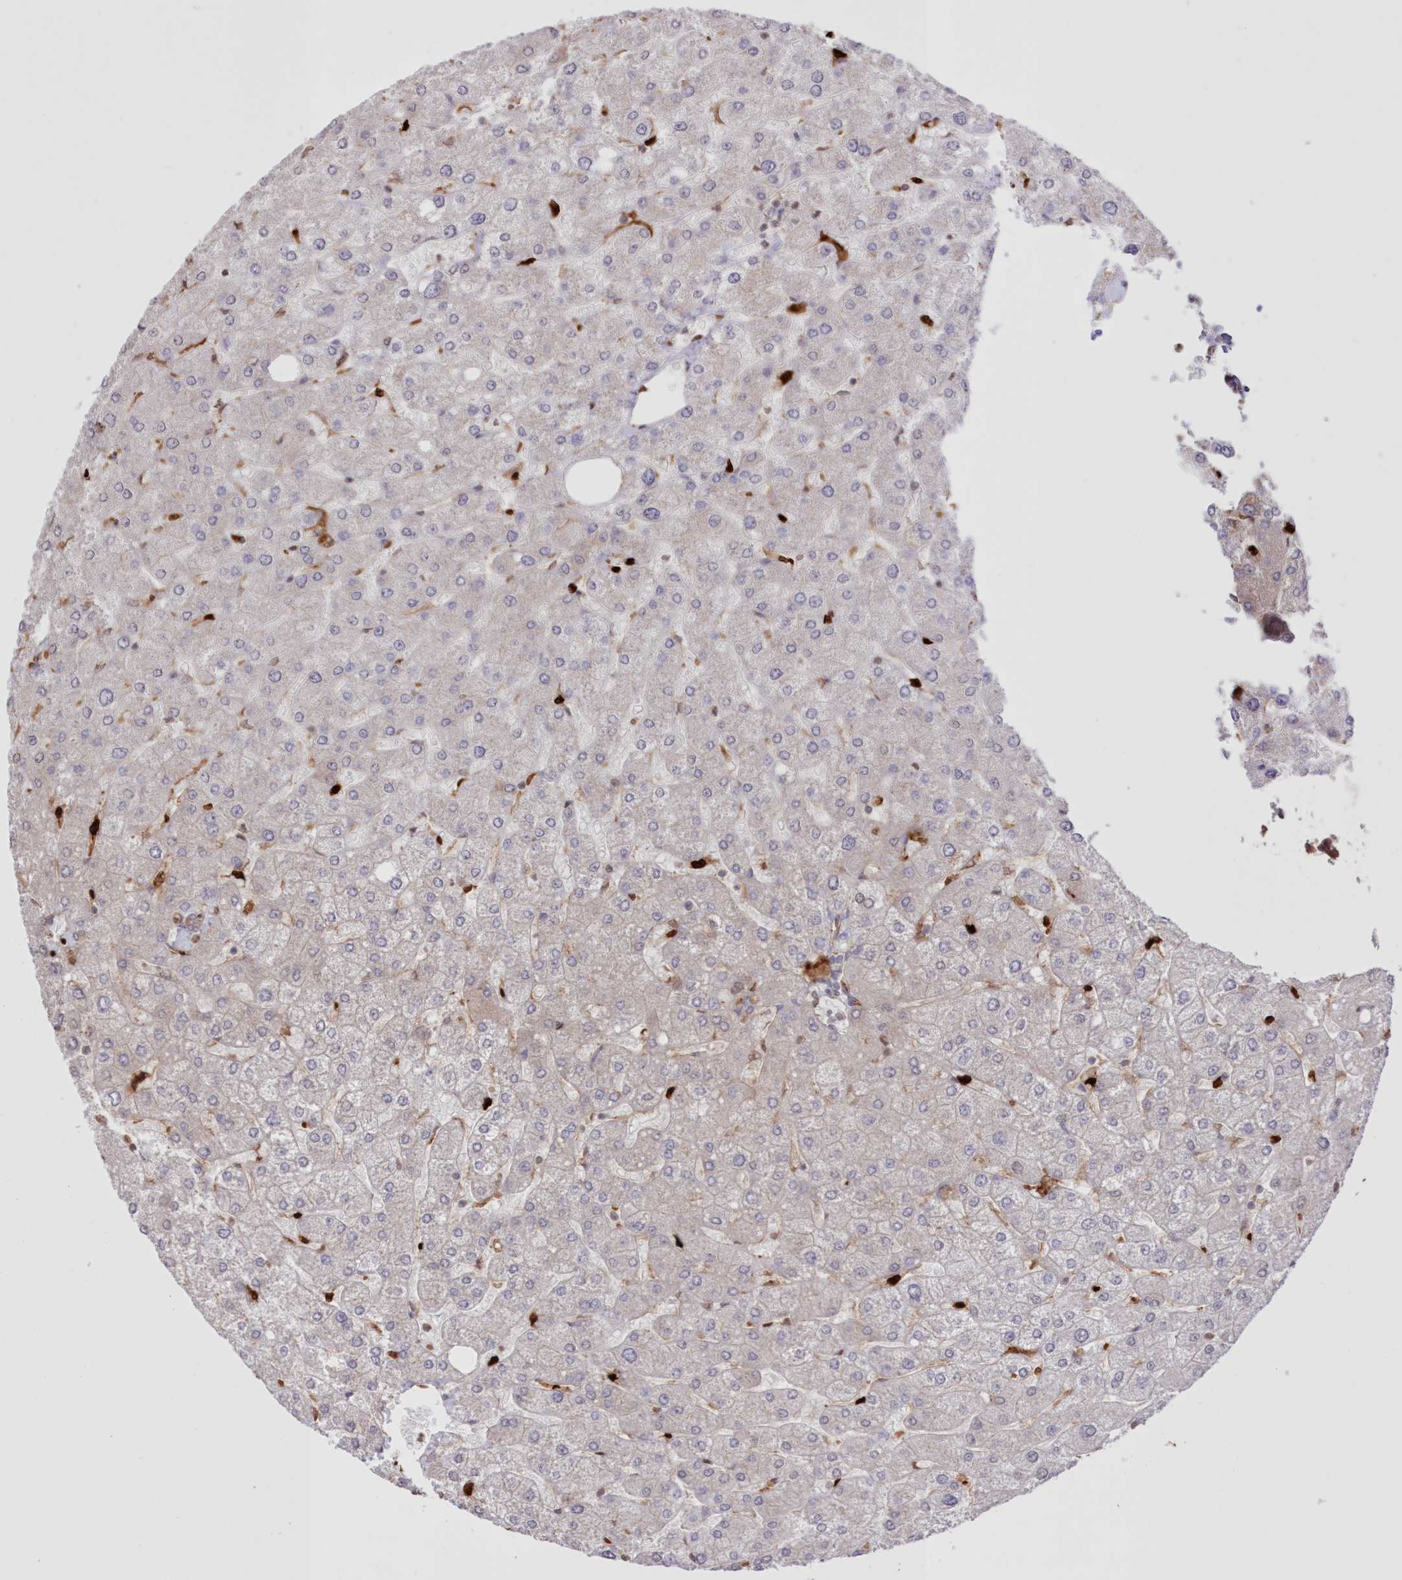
{"staining": {"intensity": "weak", "quantity": "25%-75%", "location": "cytoplasmic/membranous,nuclear"}, "tissue": "liver", "cell_type": "Cholangiocytes", "image_type": "normal", "snomed": [{"axis": "morphology", "description": "Normal tissue, NOS"}, {"axis": "topography", "description": "Liver"}], "caption": "Immunohistochemical staining of unremarkable human liver shows 25%-75% levels of weak cytoplasmic/membranous,nuclear protein expression in approximately 25%-75% of cholangiocytes. (DAB (3,3'-diaminobenzidine) IHC, brown staining for protein, blue staining for nuclei).", "gene": "FCHO2", "patient": {"sex": "male", "age": 55}}